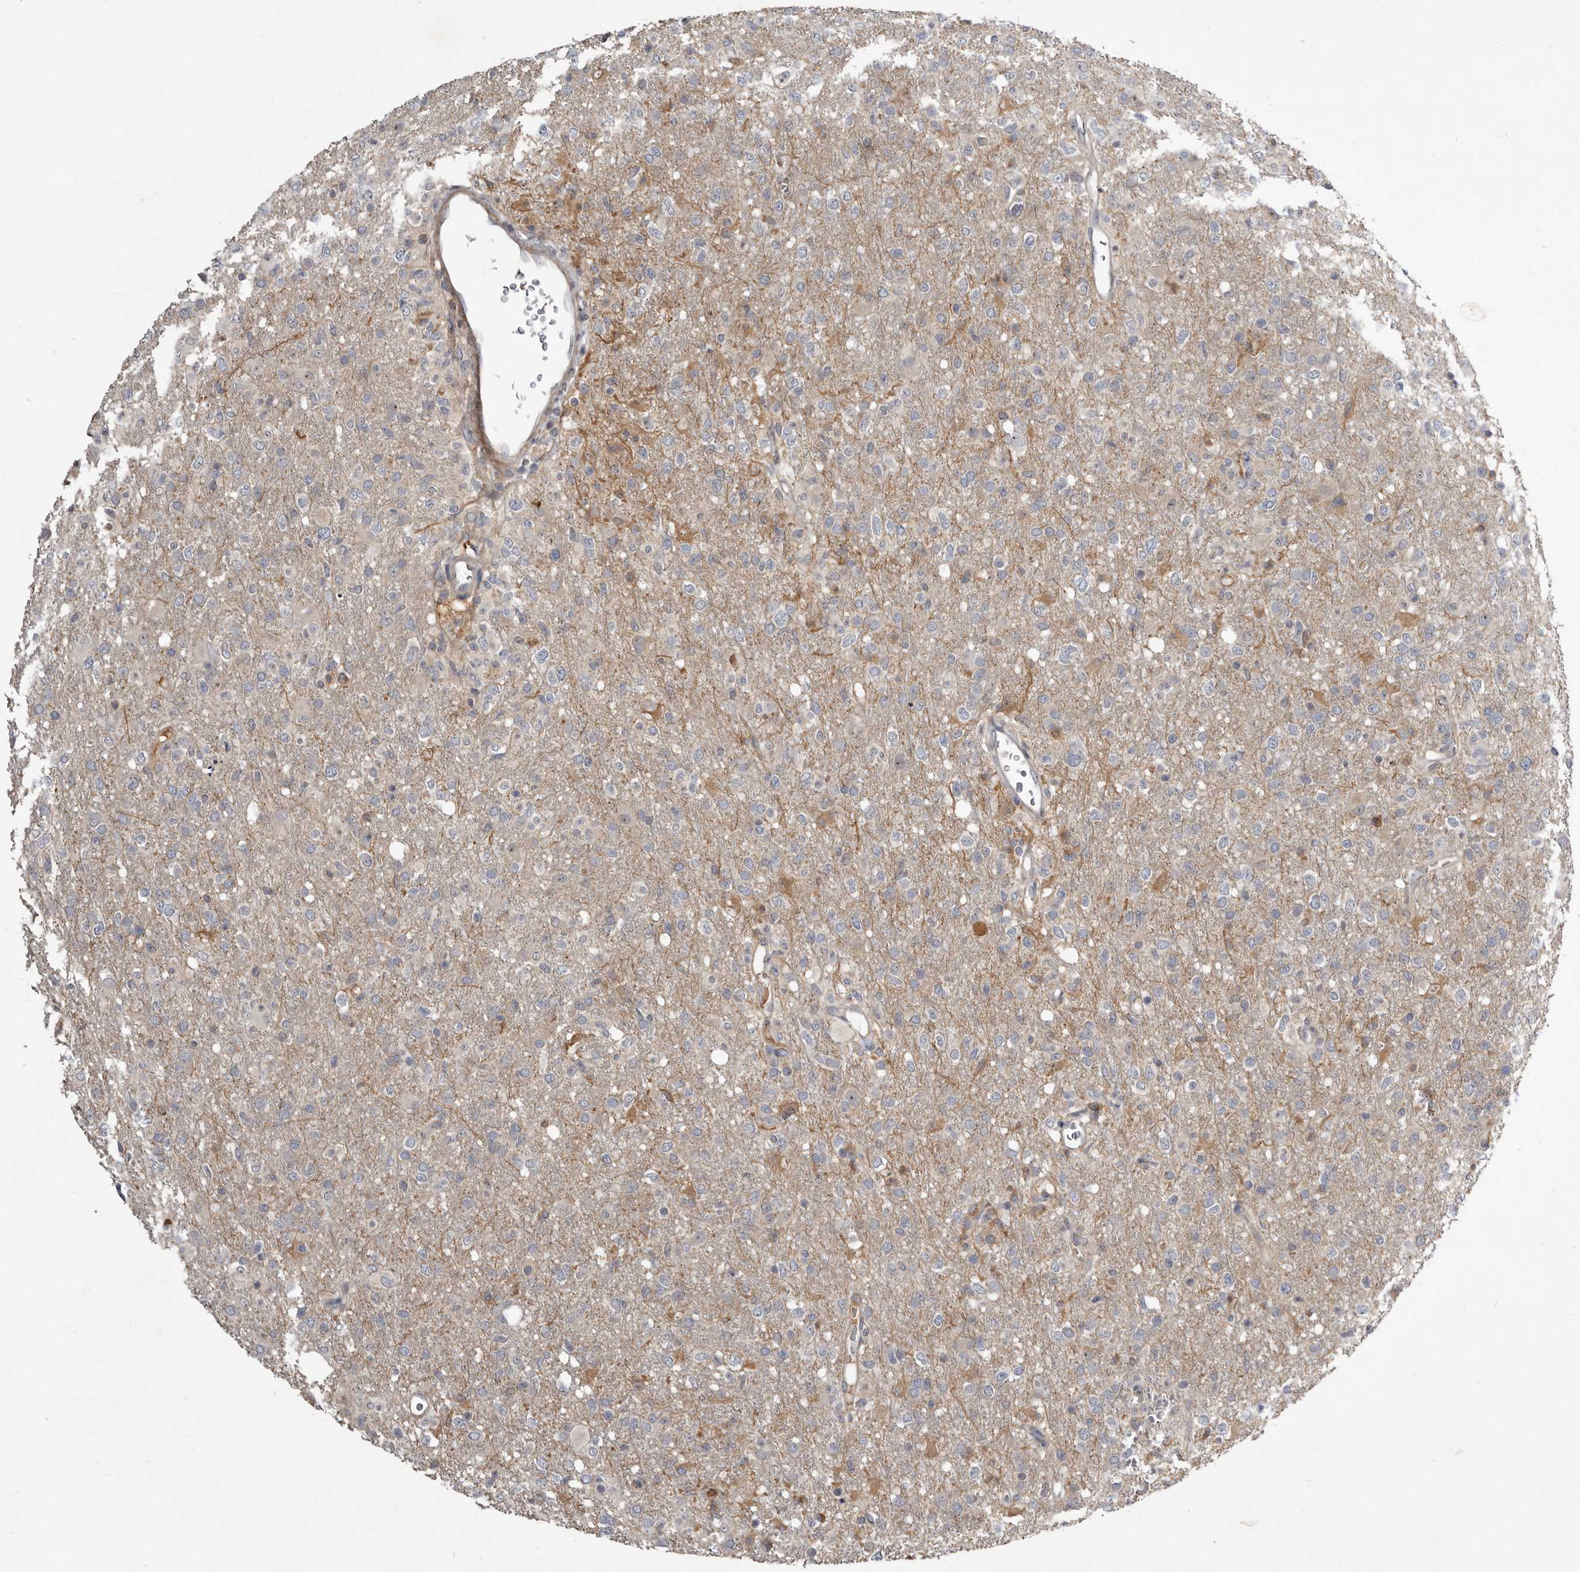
{"staining": {"intensity": "weak", "quantity": "<25%", "location": "cytoplasmic/membranous"}, "tissue": "glioma", "cell_type": "Tumor cells", "image_type": "cancer", "snomed": [{"axis": "morphology", "description": "Glioma, malignant, High grade"}, {"axis": "topography", "description": "Brain"}], "caption": "Malignant glioma (high-grade) was stained to show a protein in brown. There is no significant staining in tumor cells. Nuclei are stained in blue.", "gene": "TTC39A", "patient": {"sex": "female", "age": 57}}